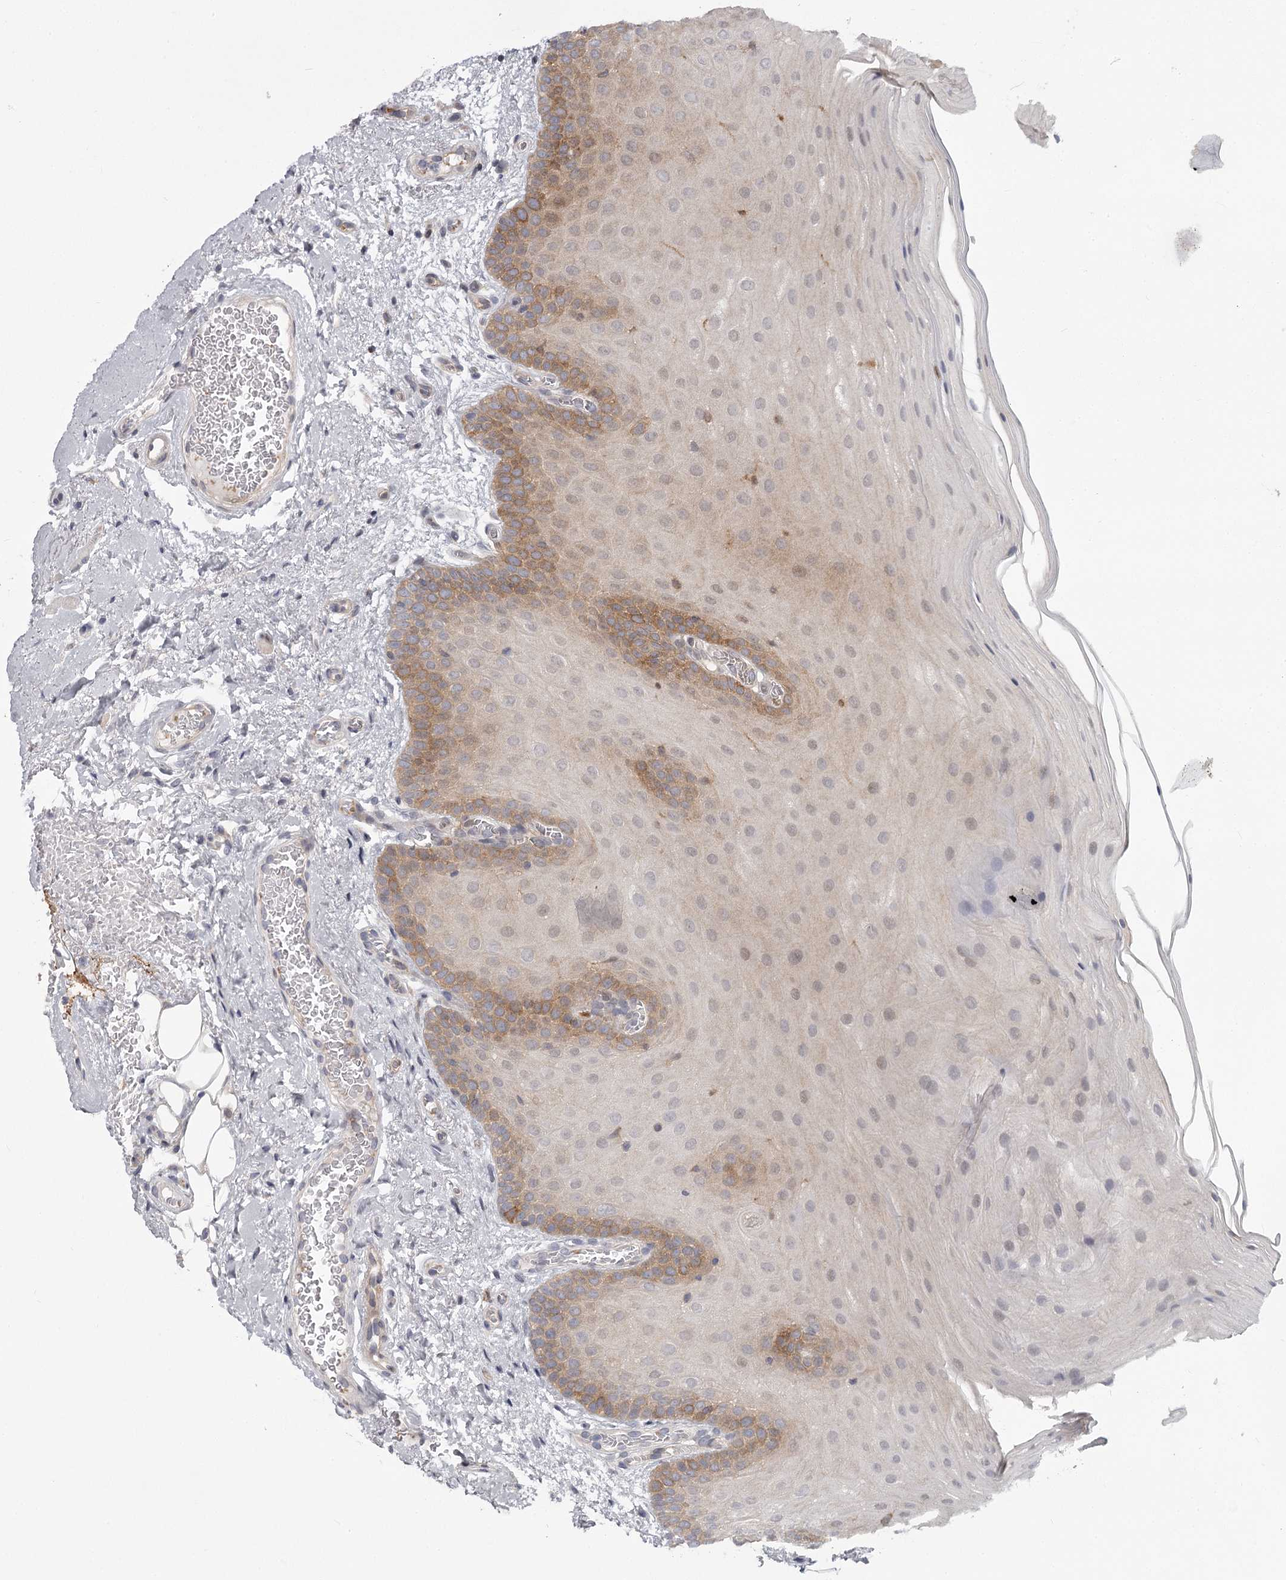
{"staining": {"intensity": "strong", "quantity": "25%-75%", "location": "cytoplasmic/membranous"}, "tissue": "oral mucosa", "cell_type": "Squamous epithelial cells", "image_type": "normal", "snomed": [{"axis": "morphology", "description": "Normal tissue, NOS"}, {"axis": "topography", "description": "Oral tissue"}], "caption": "Human oral mucosa stained with a brown dye exhibits strong cytoplasmic/membranous positive staining in approximately 25%-75% of squamous epithelial cells.", "gene": "CCNG2", "patient": {"sex": "male", "age": 68}}